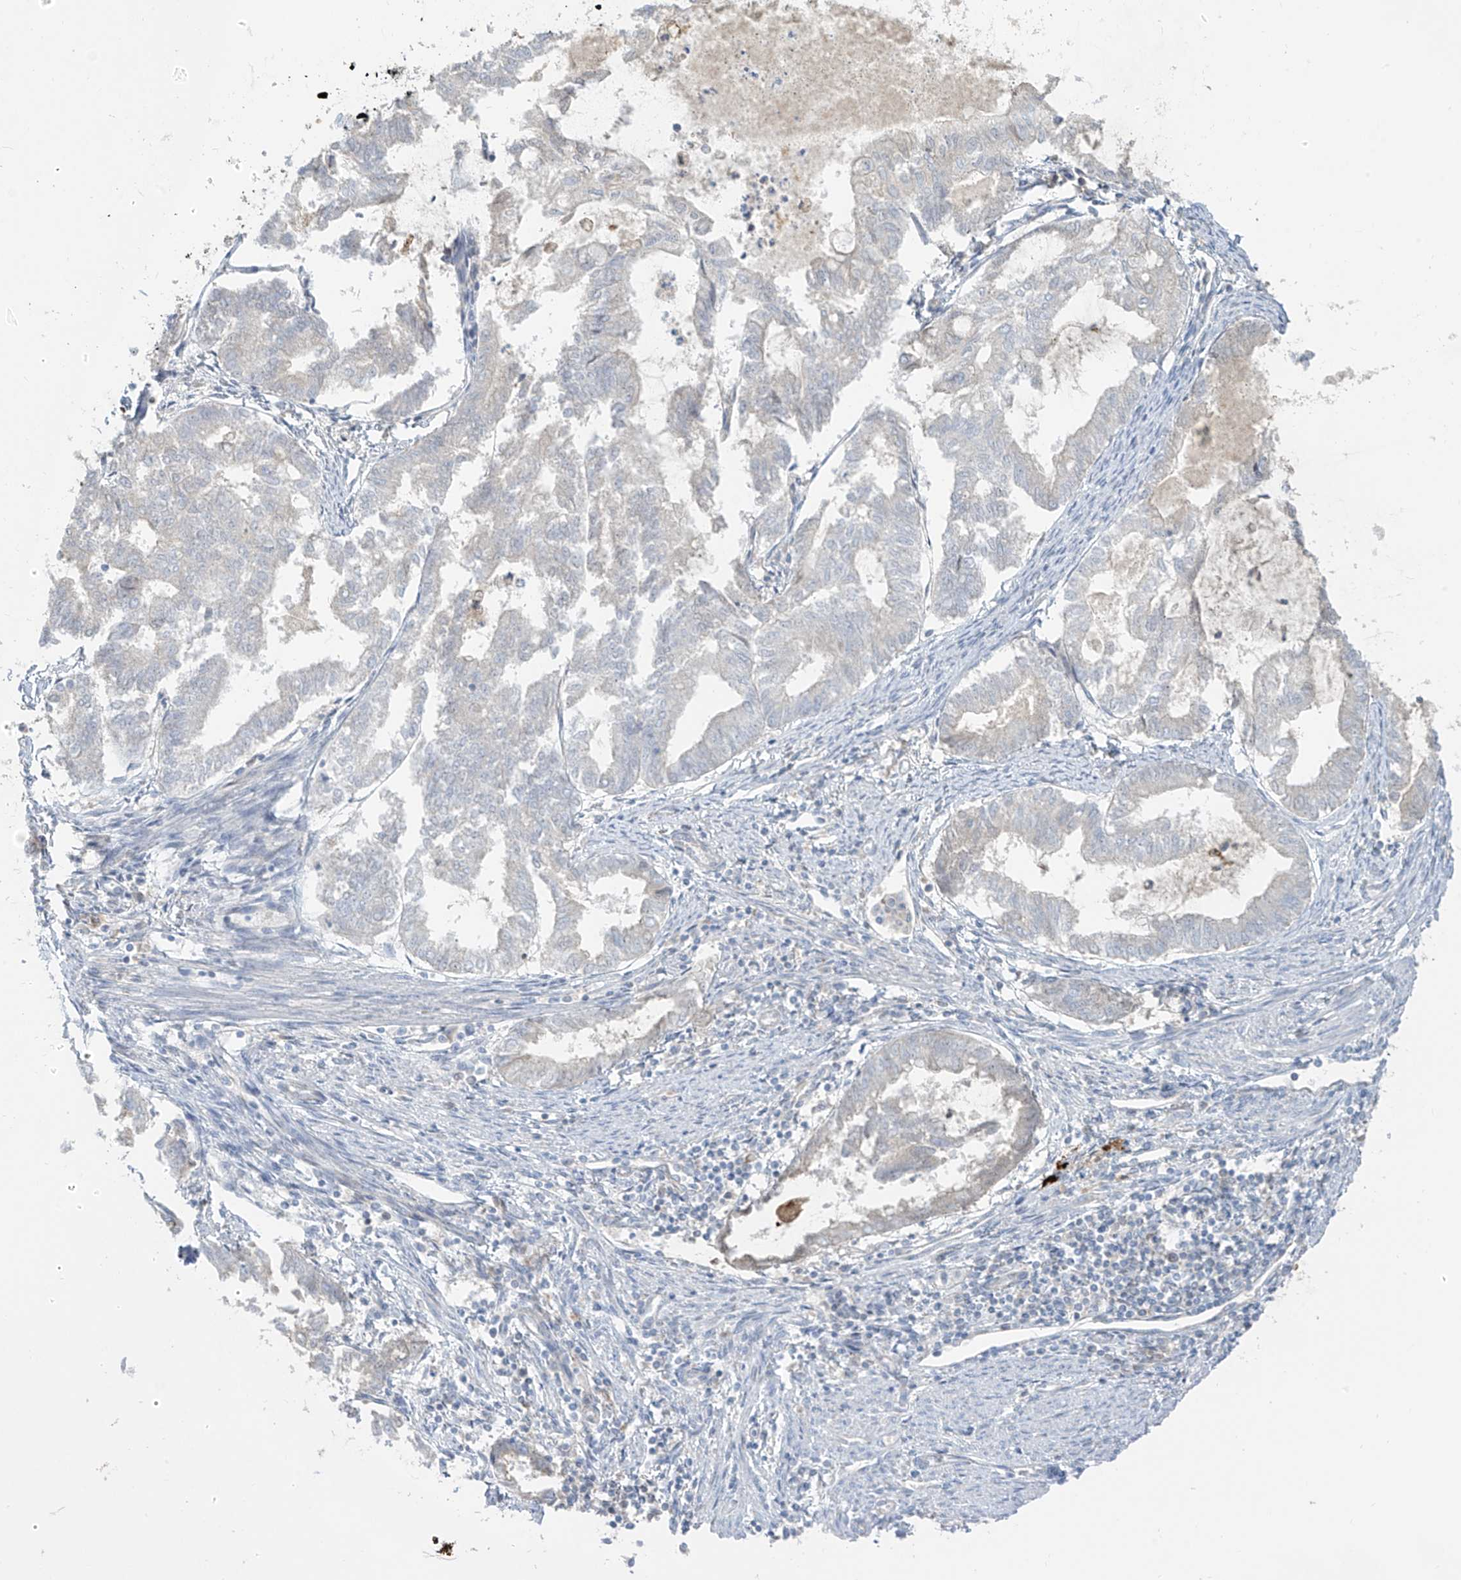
{"staining": {"intensity": "negative", "quantity": "none", "location": "none"}, "tissue": "endometrial cancer", "cell_type": "Tumor cells", "image_type": "cancer", "snomed": [{"axis": "morphology", "description": "Adenocarcinoma, NOS"}, {"axis": "topography", "description": "Endometrium"}], "caption": "High power microscopy micrograph of an immunohistochemistry photomicrograph of adenocarcinoma (endometrial), revealing no significant expression in tumor cells. Brightfield microscopy of immunohistochemistry (IHC) stained with DAB (brown) and hematoxylin (blue), captured at high magnification.", "gene": "C2orf42", "patient": {"sex": "female", "age": 79}}